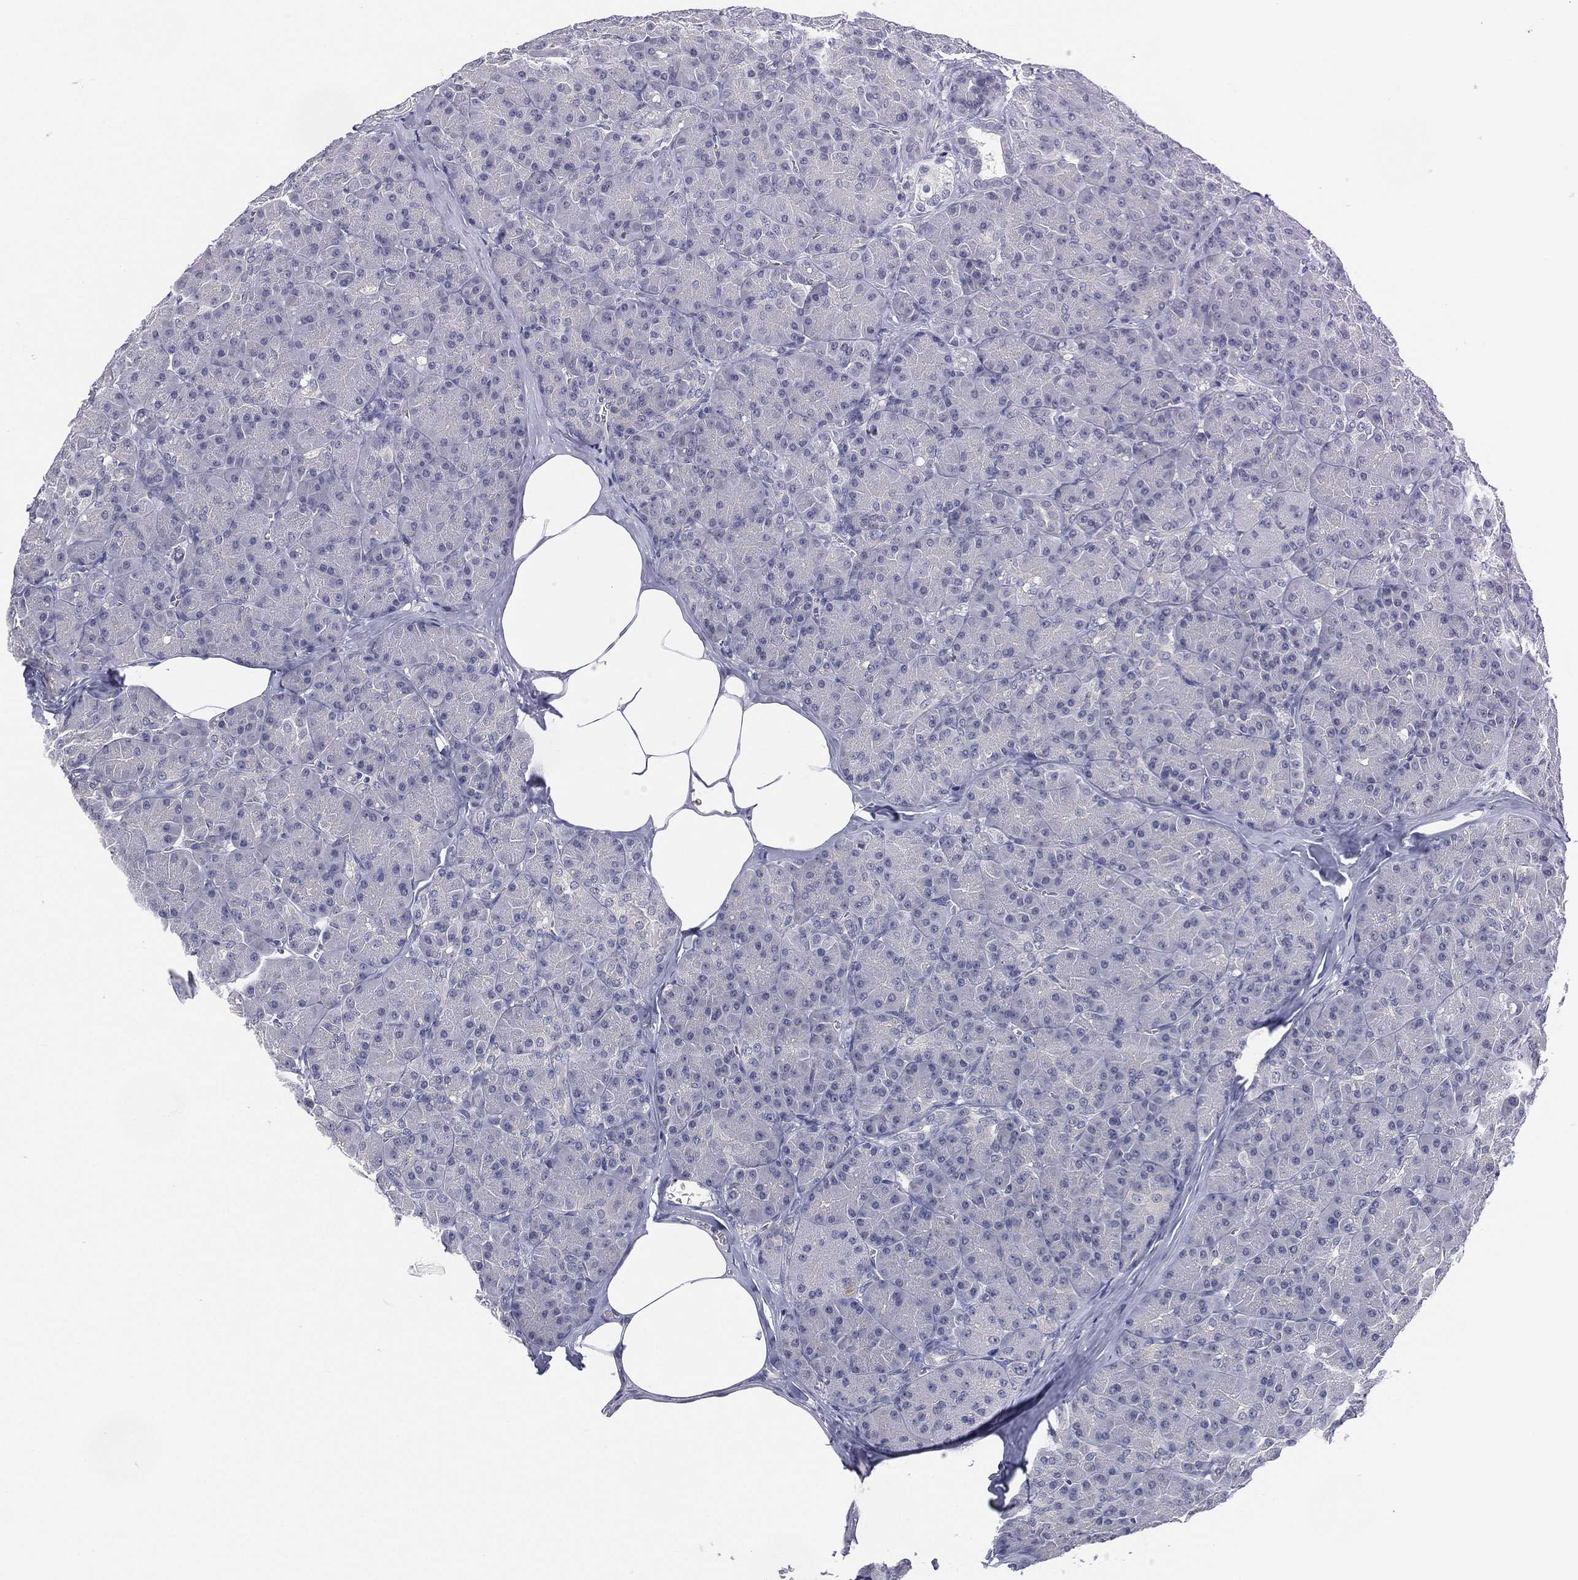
{"staining": {"intensity": "negative", "quantity": "none", "location": "none"}, "tissue": "pancreas", "cell_type": "Exocrine glandular cells", "image_type": "normal", "snomed": [{"axis": "morphology", "description": "Normal tissue, NOS"}, {"axis": "topography", "description": "Pancreas"}], "caption": "Immunohistochemistry (IHC) of benign pancreas shows no staining in exocrine glandular cells.", "gene": "C5orf46", "patient": {"sex": "male", "age": 57}}